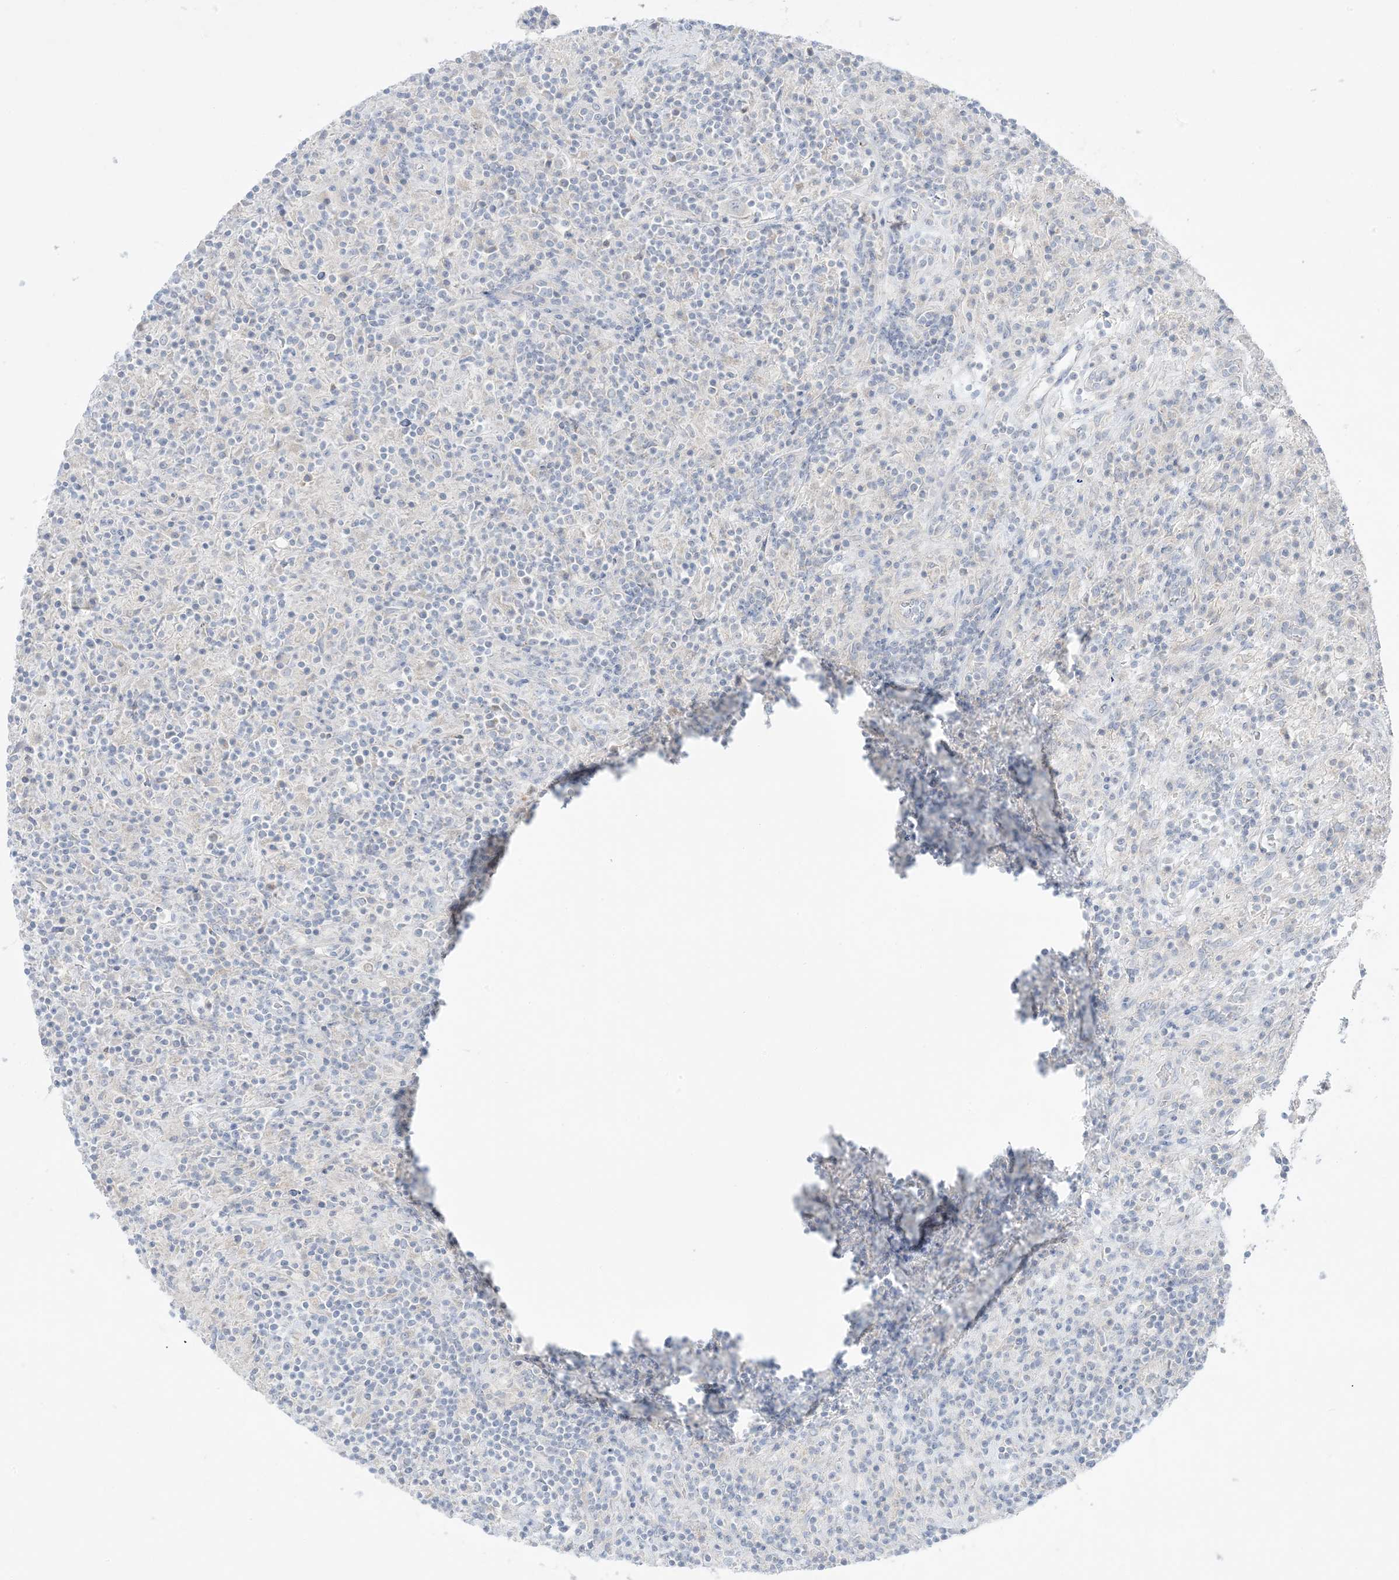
{"staining": {"intensity": "negative", "quantity": "none", "location": "none"}, "tissue": "lymphoma", "cell_type": "Tumor cells", "image_type": "cancer", "snomed": [{"axis": "morphology", "description": "Hodgkin's disease, NOS"}, {"axis": "topography", "description": "Lymph node"}], "caption": "This photomicrograph is of Hodgkin's disease stained with immunohistochemistry (IHC) to label a protein in brown with the nuclei are counter-stained blue. There is no expression in tumor cells. (Brightfield microscopy of DAB IHC at high magnification).", "gene": "FAM184A", "patient": {"sex": "male", "age": 70}}